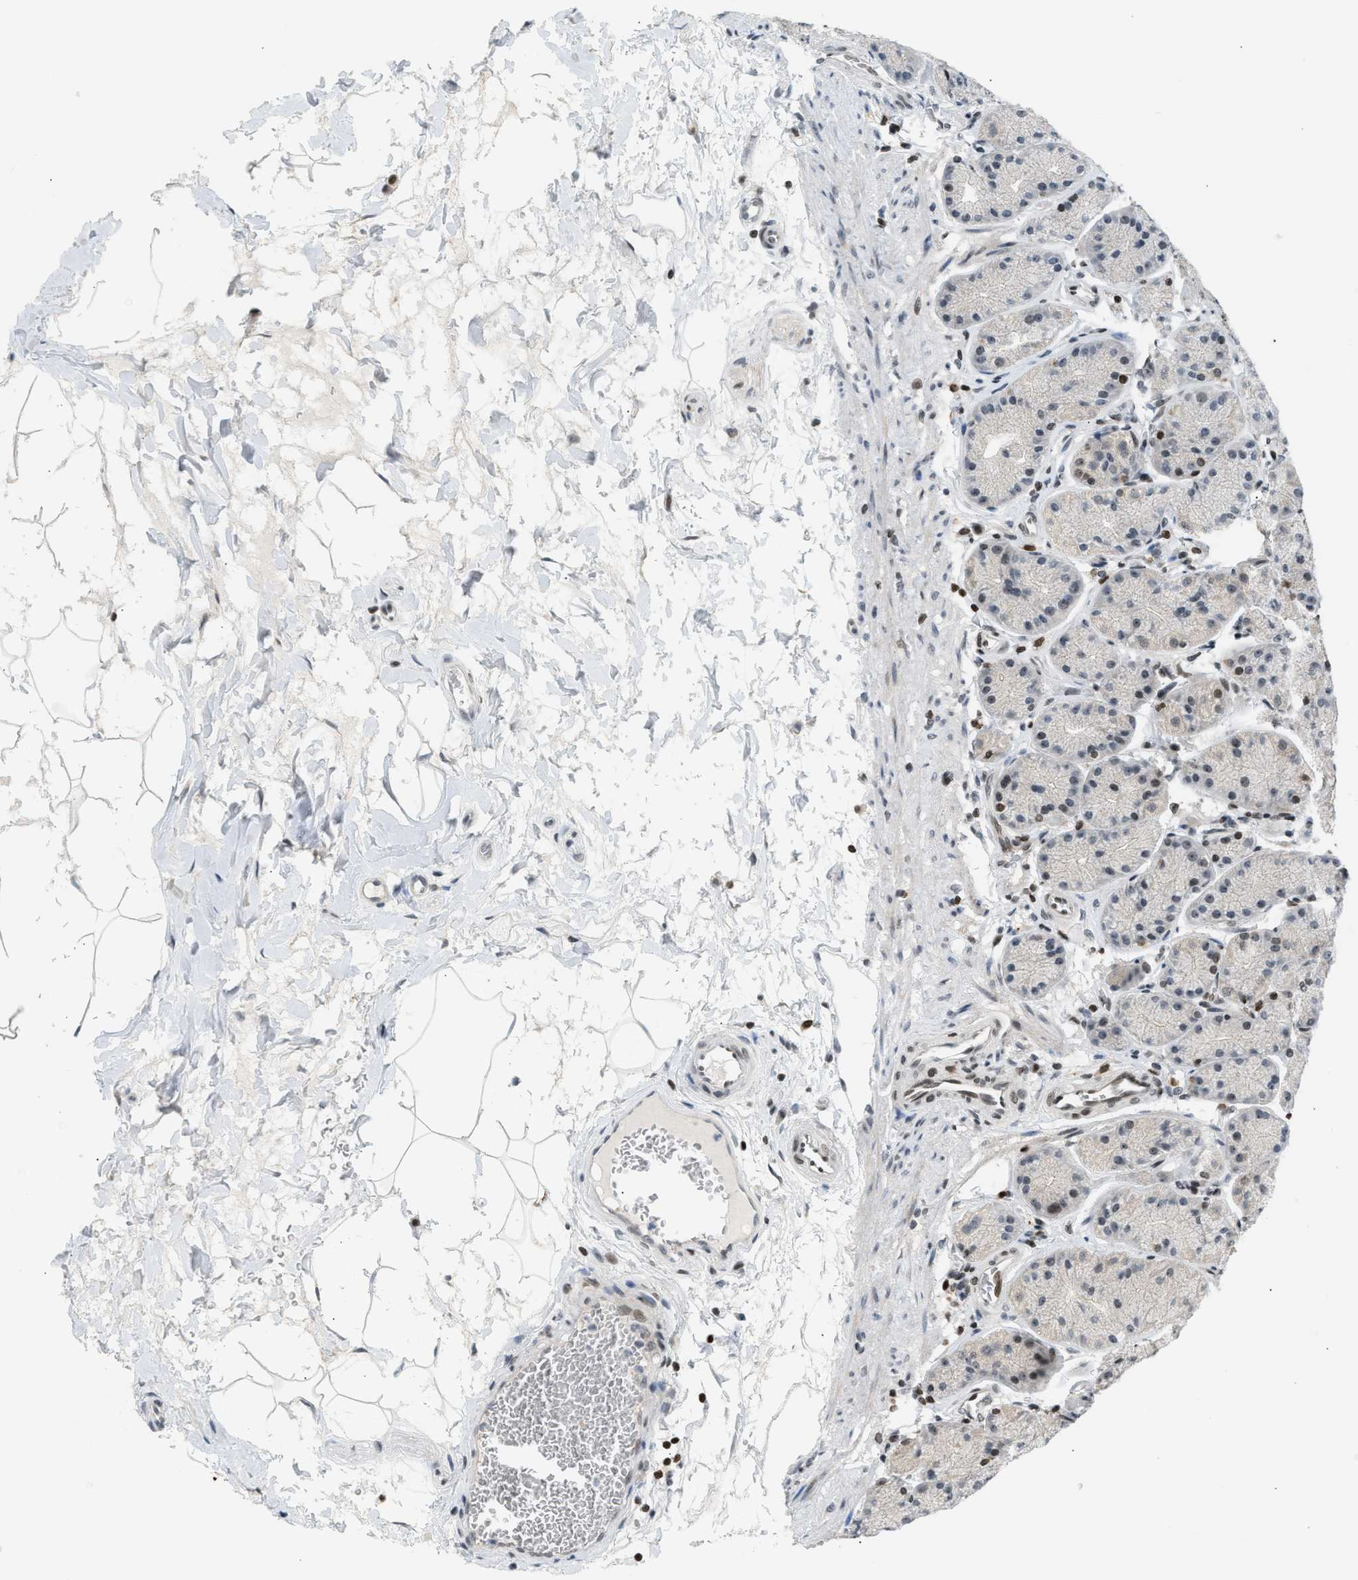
{"staining": {"intensity": "weak", "quantity": "<25%", "location": "nuclear"}, "tissue": "stomach", "cell_type": "Glandular cells", "image_type": "normal", "snomed": [{"axis": "morphology", "description": "Normal tissue, NOS"}, {"axis": "topography", "description": "Stomach"}], "caption": "IHC of unremarkable stomach exhibits no staining in glandular cells.", "gene": "NPS", "patient": {"sex": "male", "age": 42}}